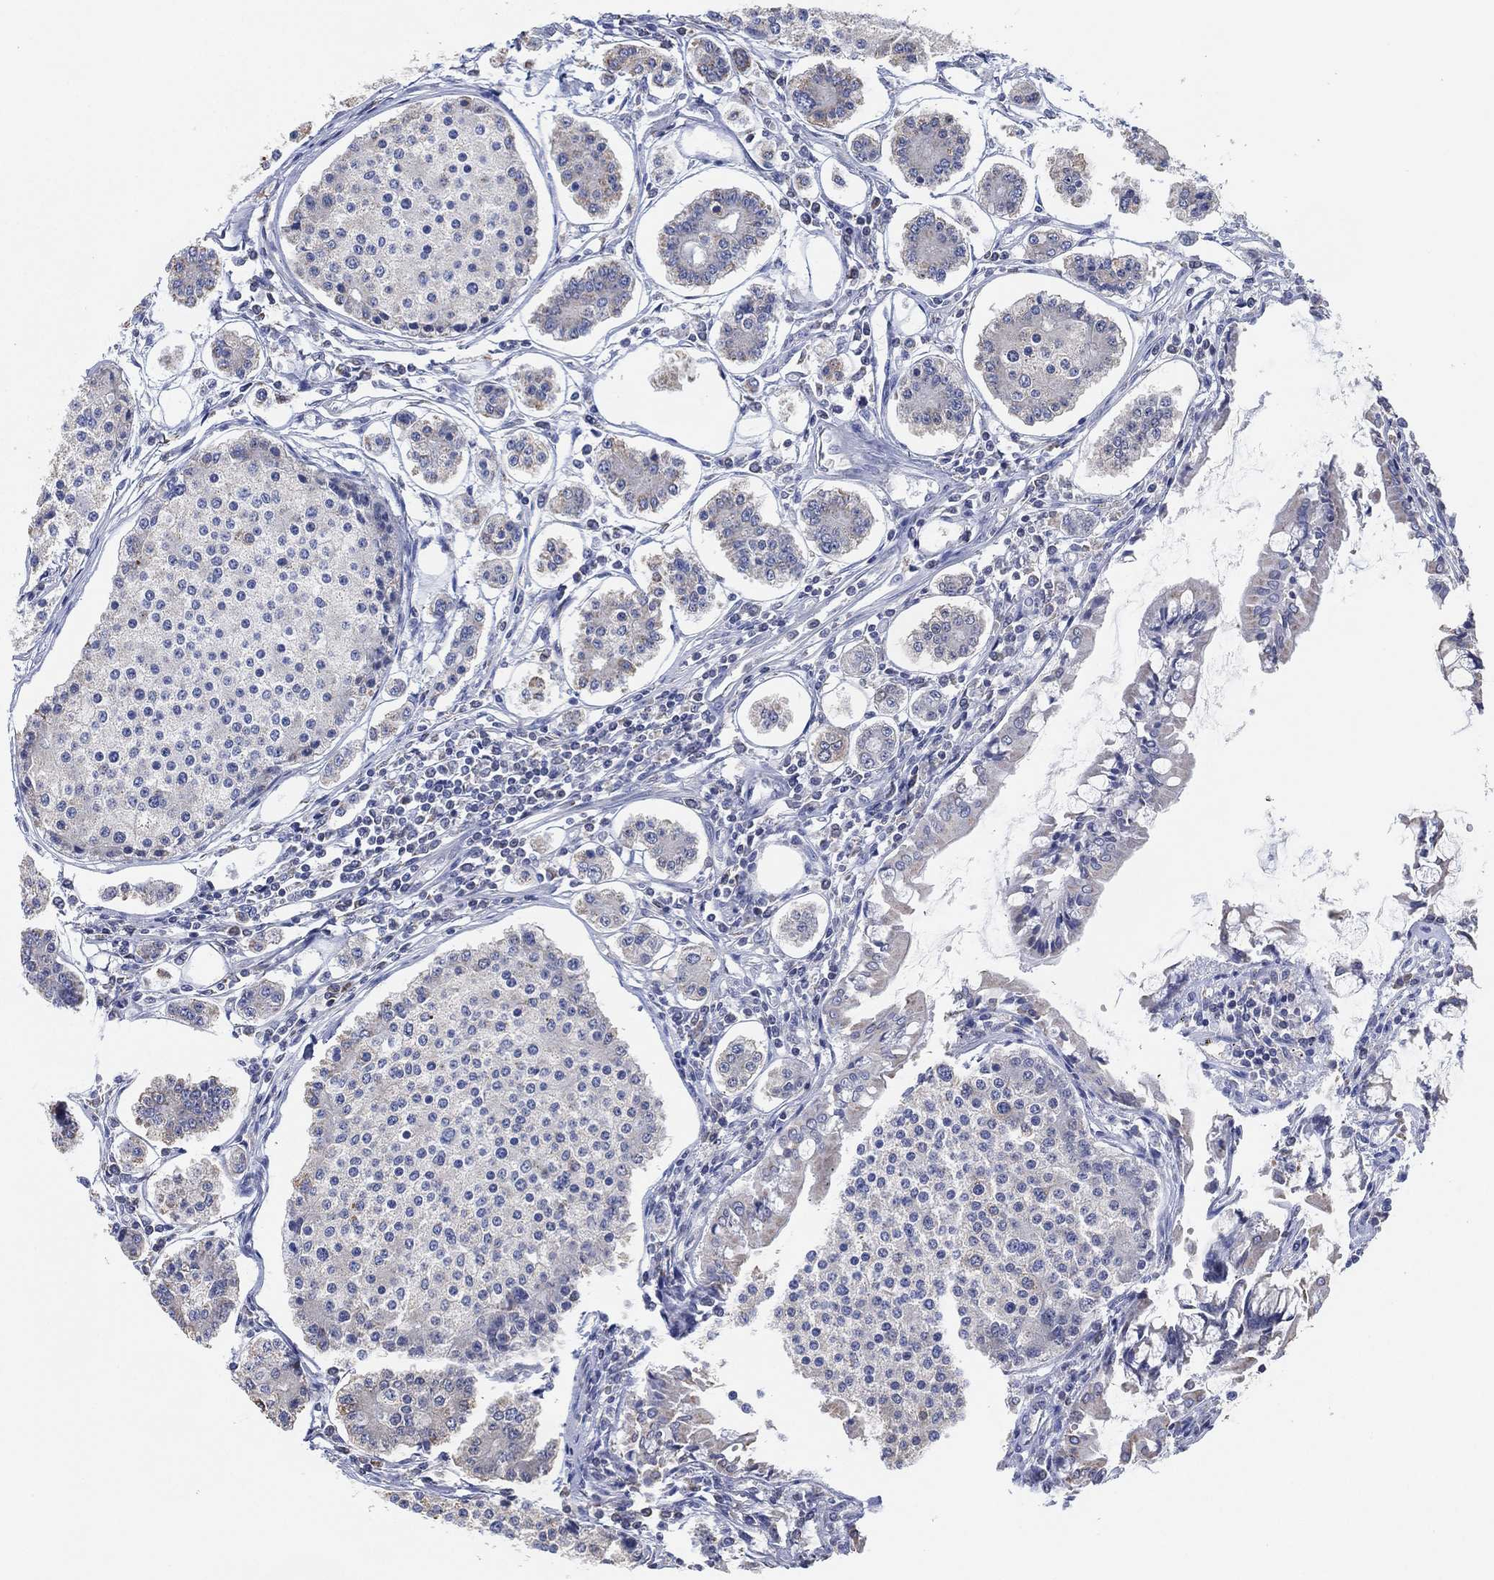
{"staining": {"intensity": "negative", "quantity": "none", "location": "none"}, "tissue": "carcinoid", "cell_type": "Tumor cells", "image_type": "cancer", "snomed": [{"axis": "morphology", "description": "Carcinoid, malignant, NOS"}, {"axis": "topography", "description": "Small intestine"}], "caption": "IHC micrograph of neoplastic tissue: malignant carcinoid stained with DAB (3,3'-diaminobenzidine) shows no significant protein staining in tumor cells.", "gene": "CFTR", "patient": {"sex": "female", "age": 65}}